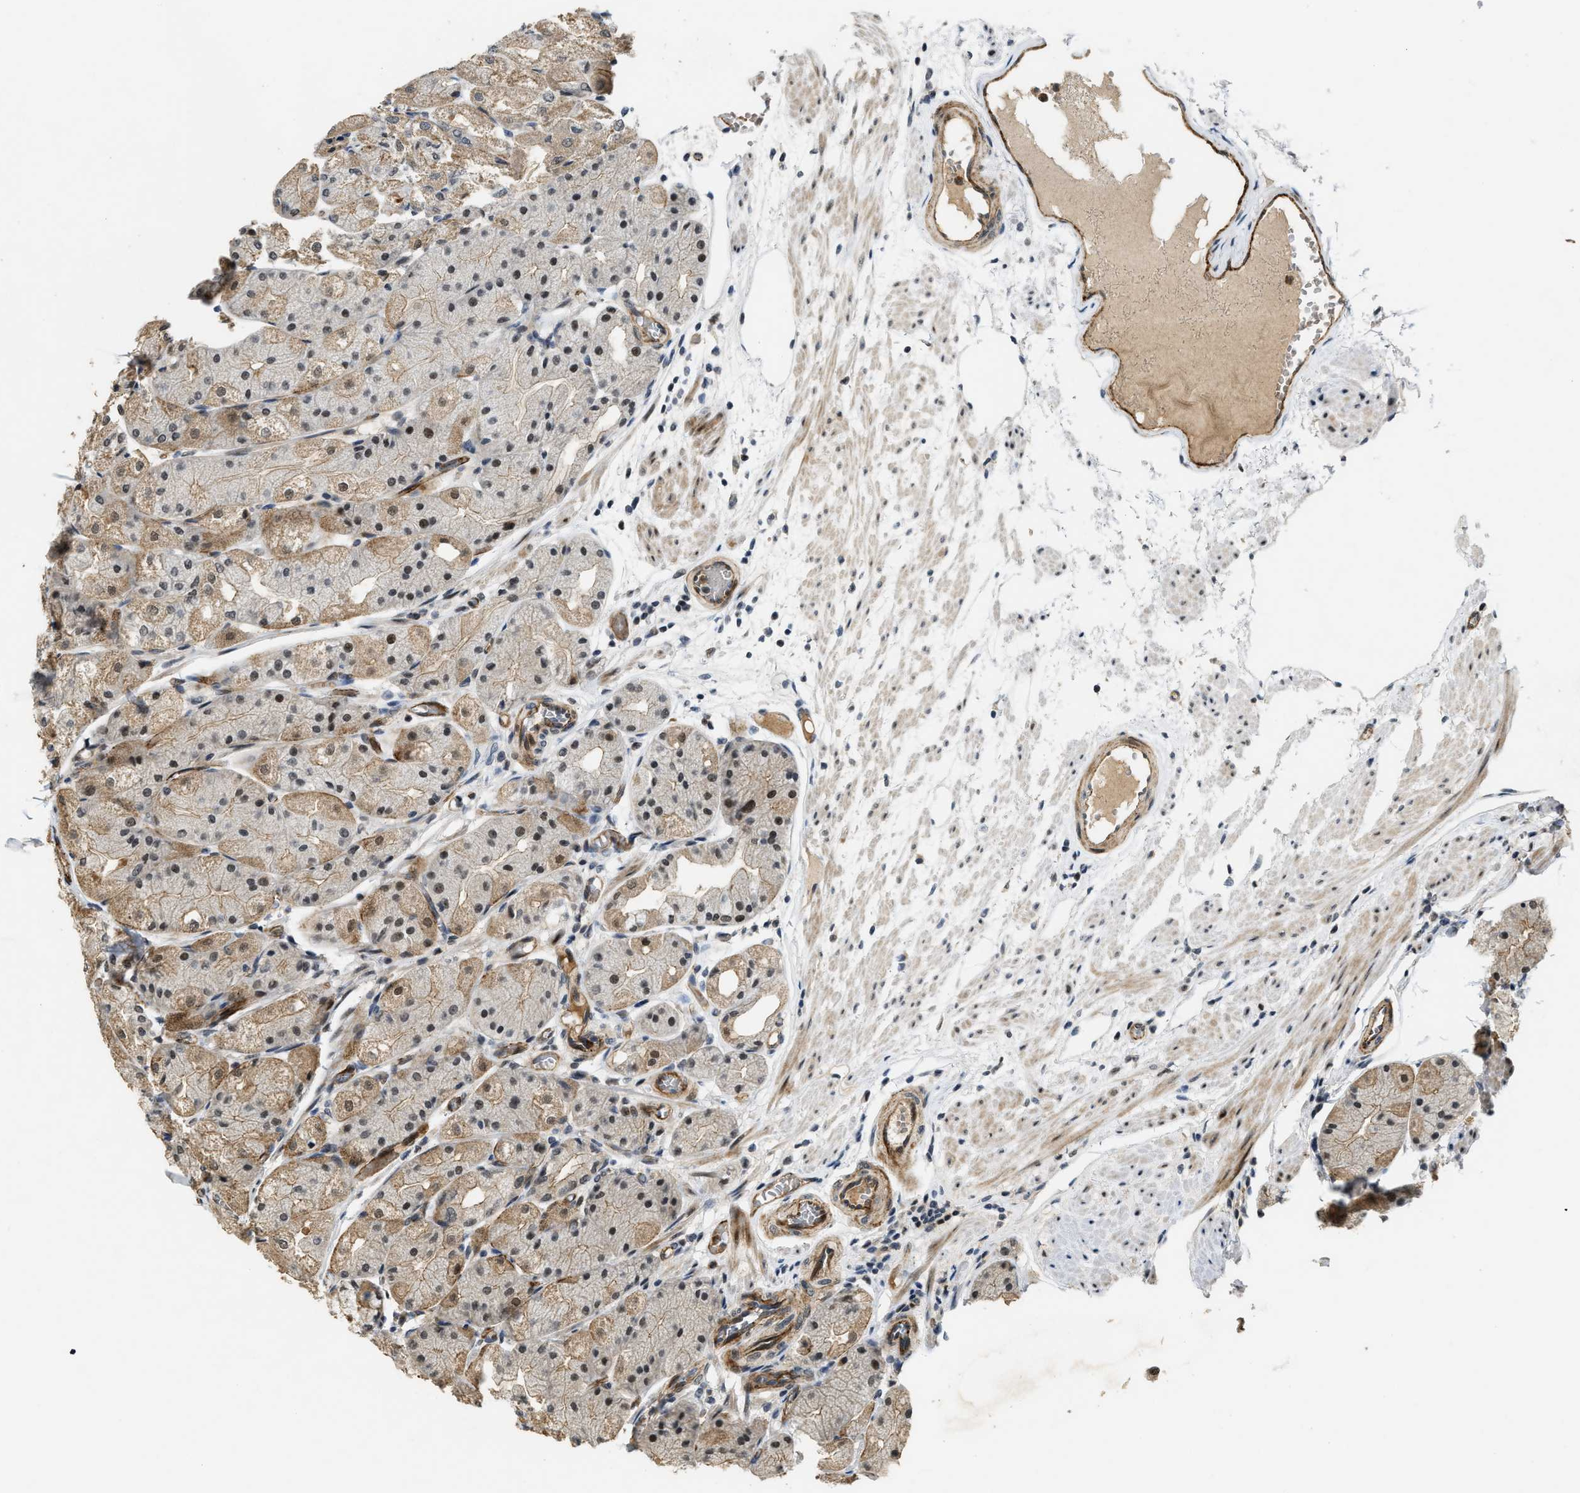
{"staining": {"intensity": "weak", "quantity": "25%-75%", "location": "cytoplasmic/membranous,nuclear"}, "tissue": "stomach", "cell_type": "Glandular cells", "image_type": "normal", "snomed": [{"axis": "morphology", "description": "Normal tissue, NOS"}, {"axis": "topography", "description": "Stomach, upper"}], "caption": "This is a photomicrograph of immunohistochemistry staining of benign stomach, which shows weak expression in the cytoplasmic/membranous,nuclear of glandular cells.", "gene": "DPF2", "patient": {"sex": "male", "age": 72}}